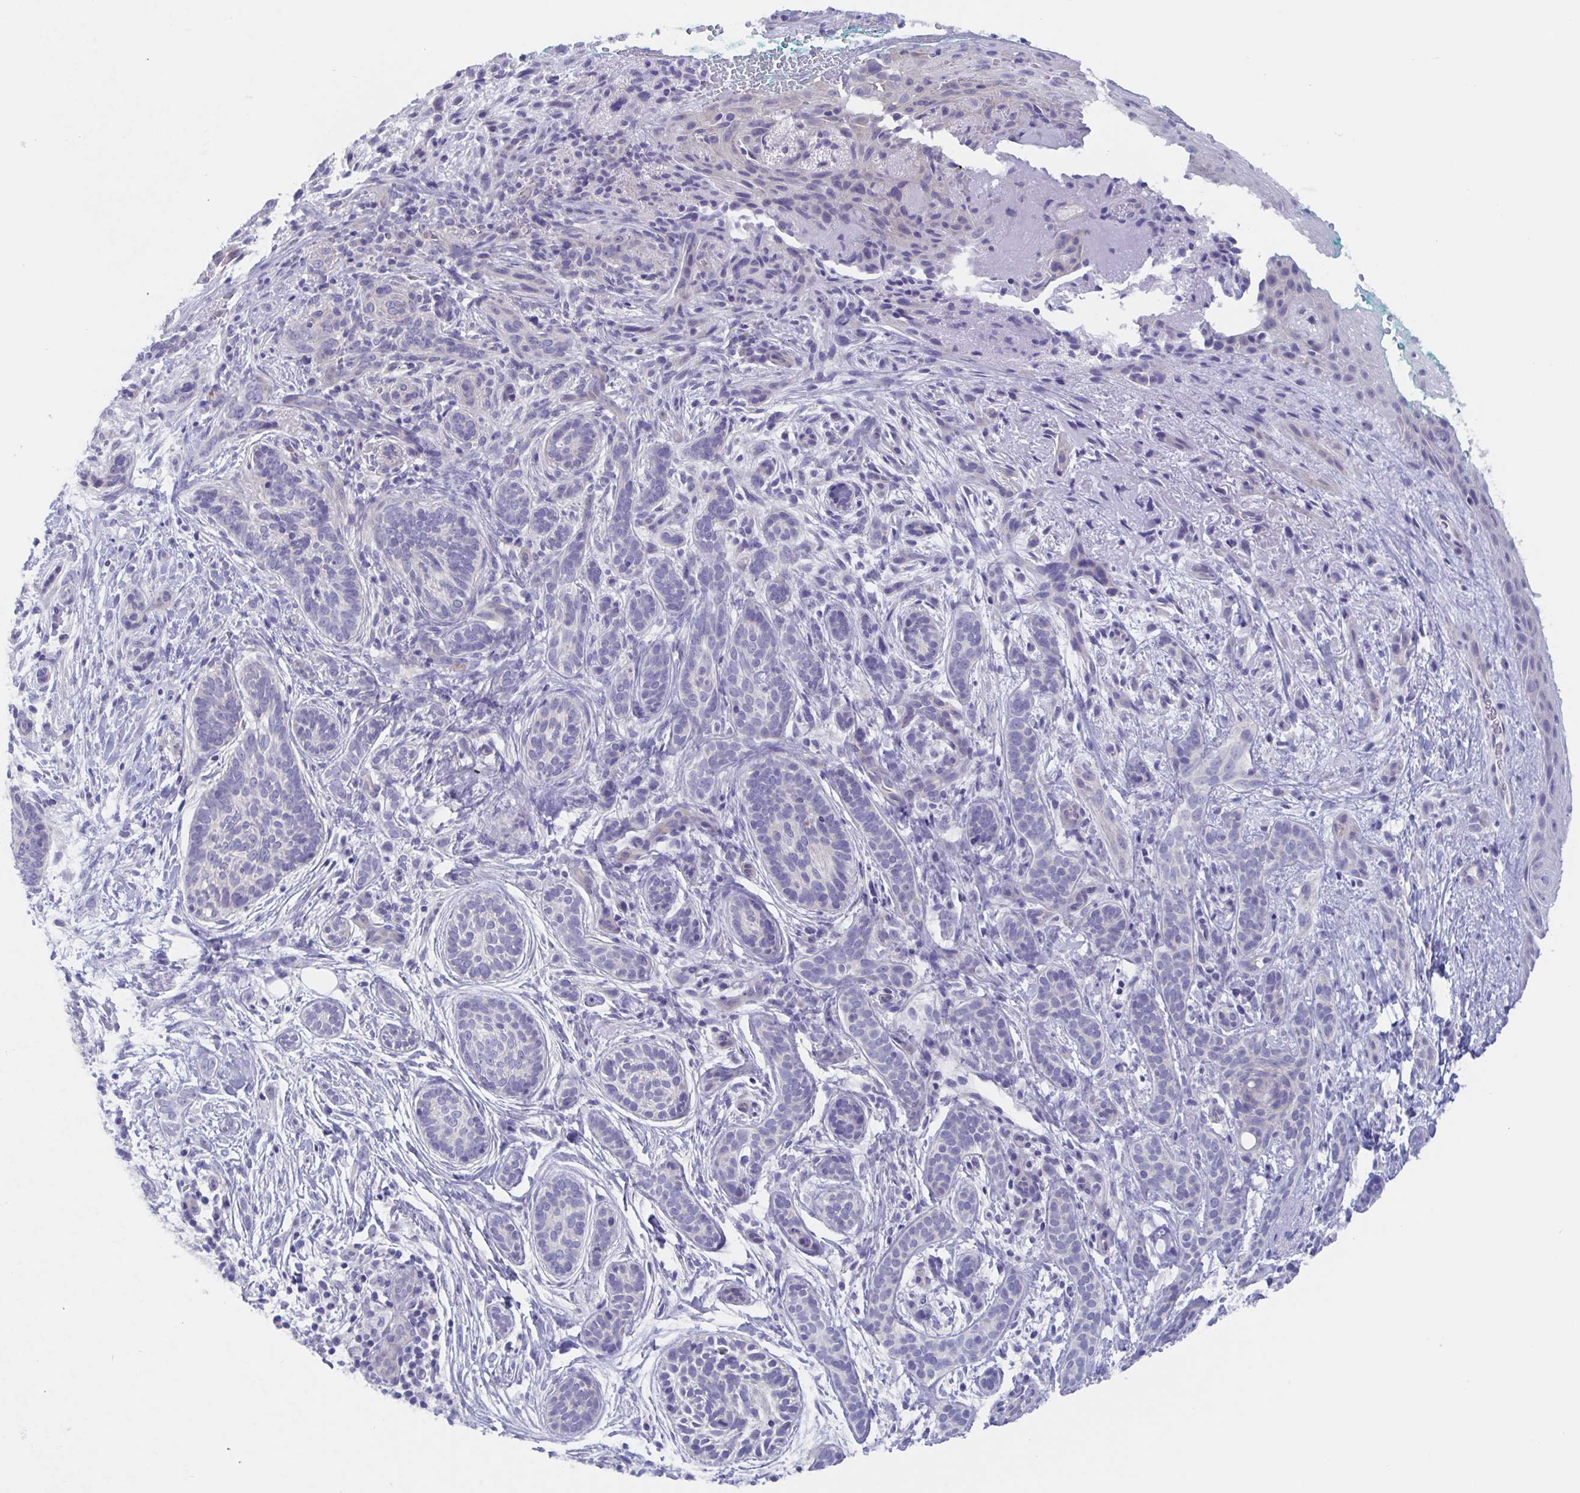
{"staining": {"intensity": "negative", "quantity": "none", "location": "none"}, "tissue": "skin cancer", "cell_type": "Tumor cells", "image_type": "cancer", "snomed": [{"axis": "morphology", "description": "Basal cell carcinoma"}, {"axis": "topography", "description": "Skin"}], "caption": "Tumor cells are negative for protein expression in human basal cell carcinoma (skin).", "gene": "TEX12", "patient": {"sex": "male", "age": 63}}